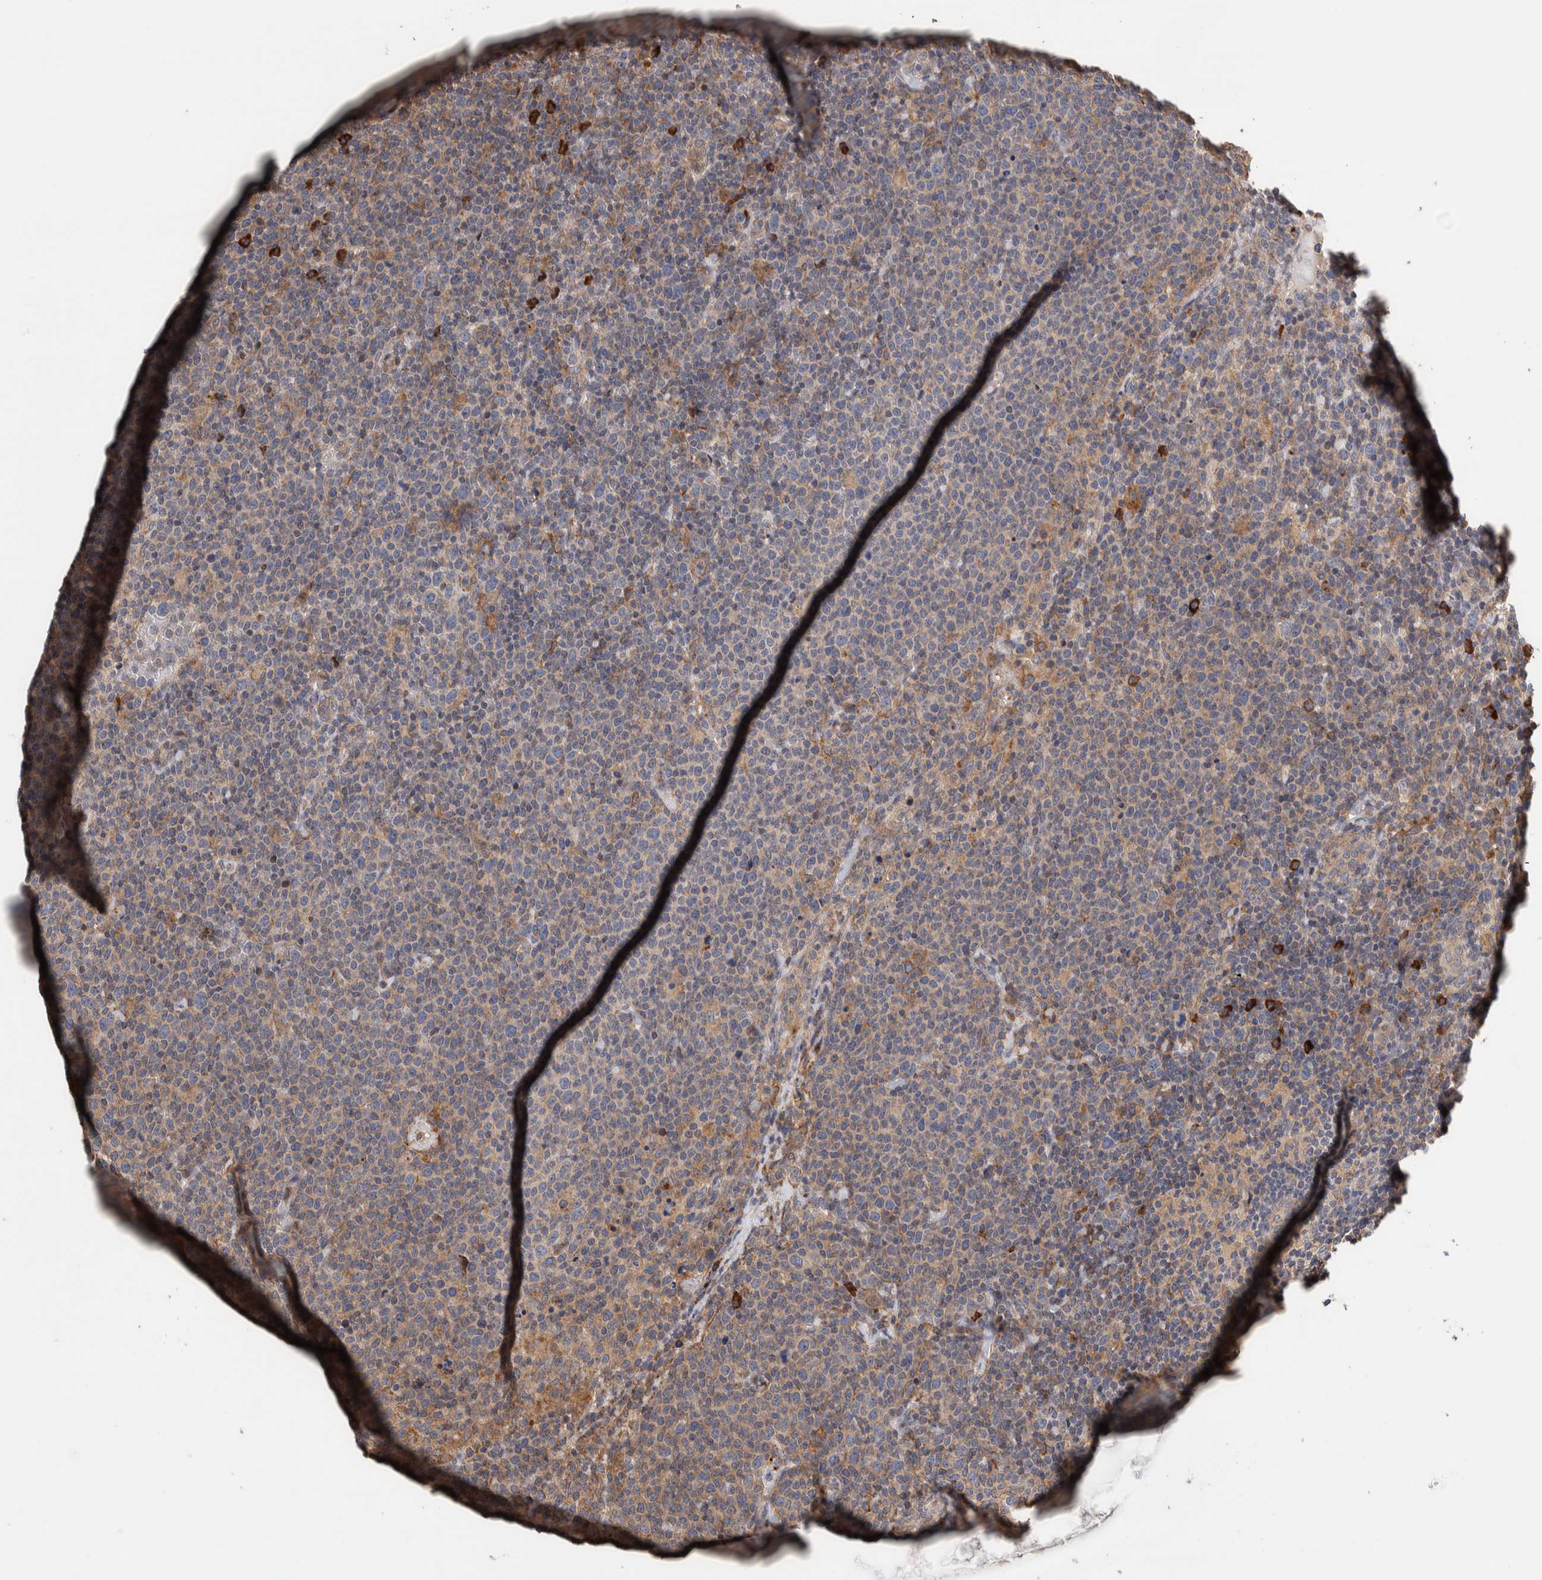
{"staining": {"intensity": "weak", "quantity": "<25%", "location": "cytoplasmic/membranous"}, "tissue": "lymphoma", "cell_type": "Tumor cells", "image_type": "cancer", "snomed": [{"axis": "morphology", "description": "Malignant lymphoma, non-Hodgkin's type, High grade"}, {"axis": "topography", "description": "Lymph node"}], "caption": "Immunohistochemistry of malignant lymphoma, non-Hodgkin's type (high-grade) reveals no staining in tumor cells.", "gene": "PLA2G3", "patient": {"sex": "male", "age": 61}}